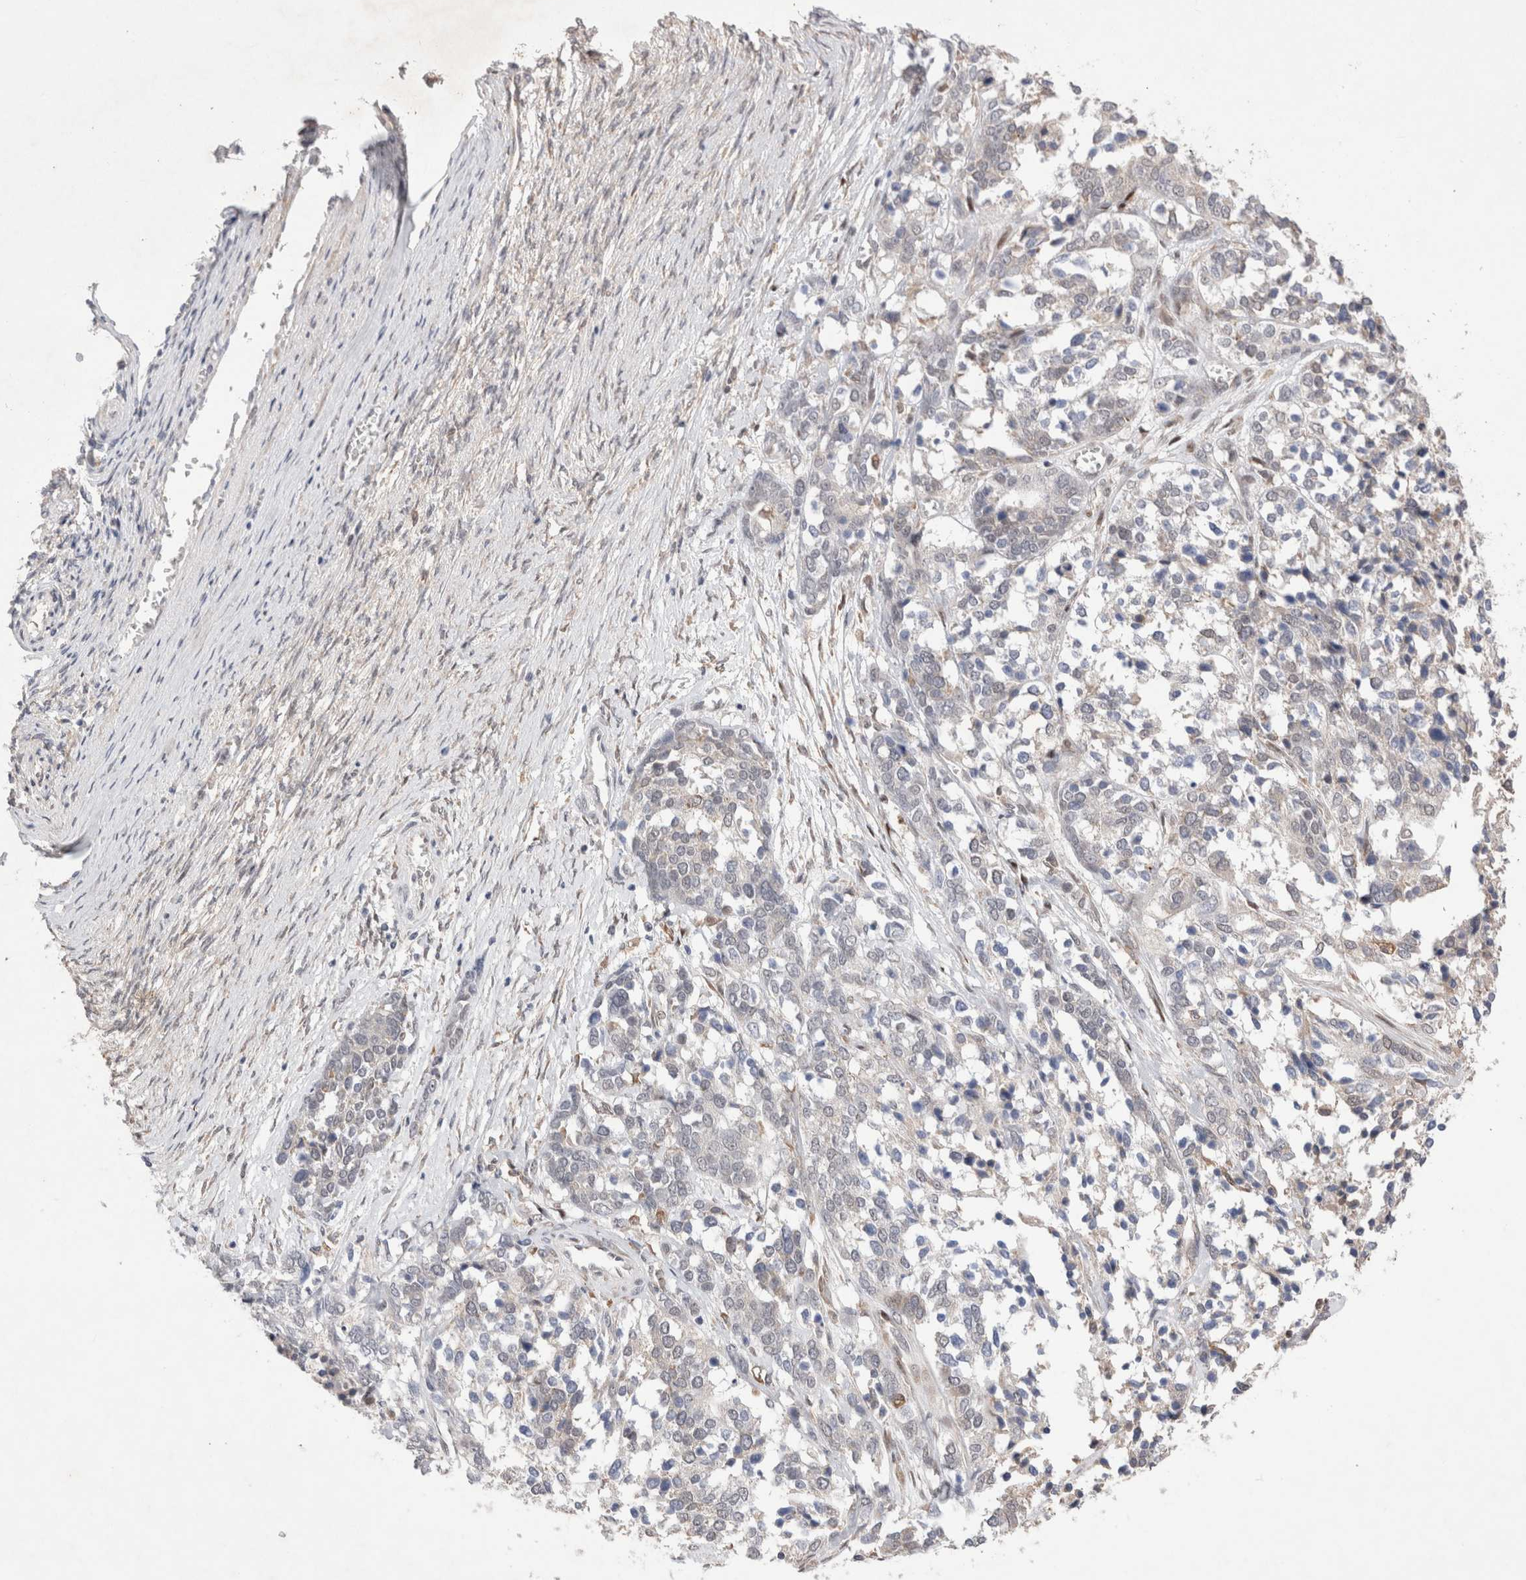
{"staining": {"intensity": "negative", "quantity": "none", "location": "none"}, "tissue": "ovarian cancer", "cell_type": "Tumor cells", "image_type": "cancer", "snomed": [{"axis": "morphology", "description": "Cystadenocarcinoma, serous, NOS"}, {"axis": "topography", "description": "Ovary"}], "caption": "Protein analysis of serous cystadenocarcinoma (ovarian) shows no significant positivity in tumor cells. Nuclei are stained in blue.", "gene": "GIMAP6", "patient": {"sex": "female", "age": 44}}